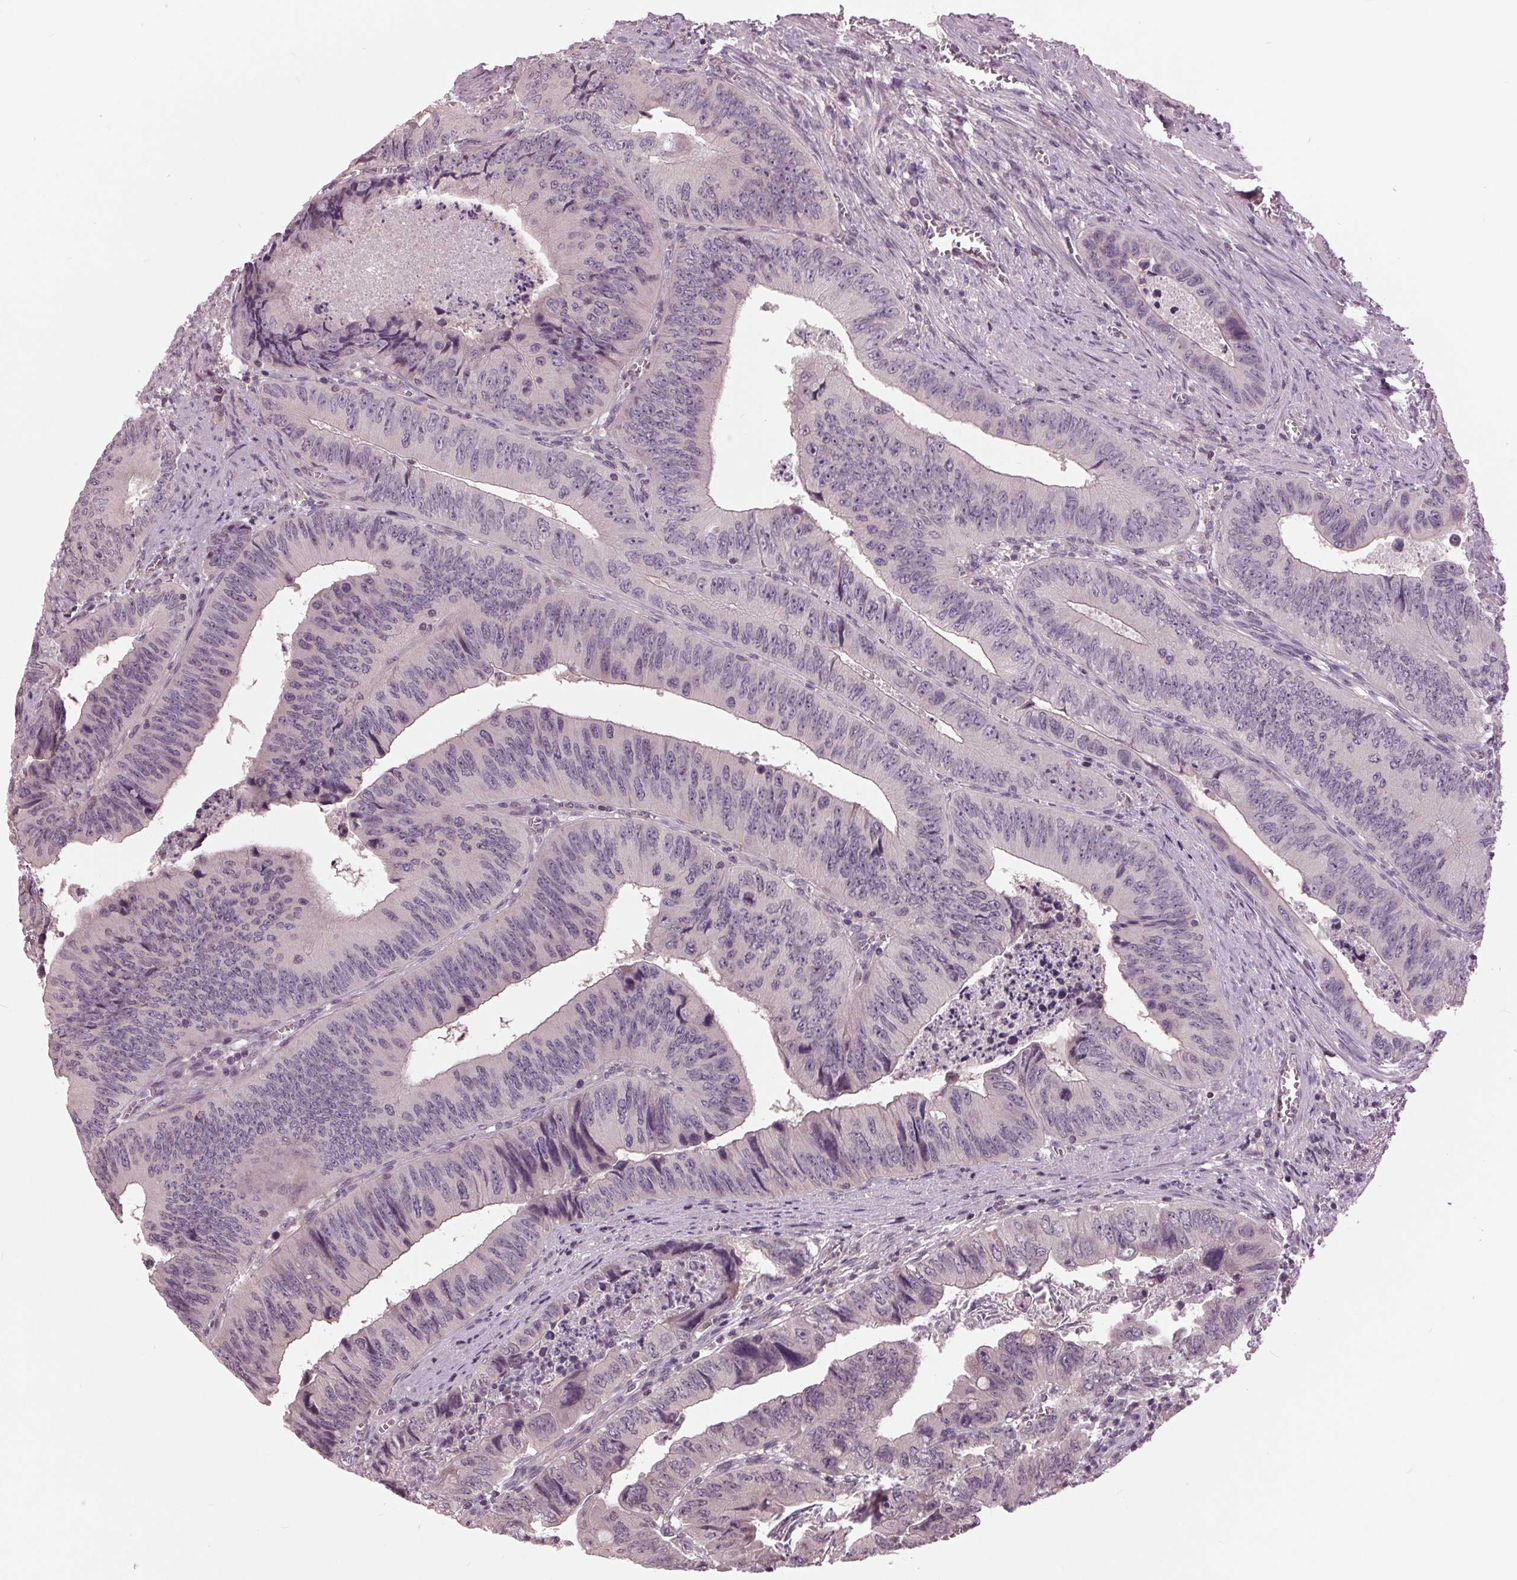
{"staining": {"intensity": "negative", "quantity": "none", "location": "none"}, "tissue": "colorectal cancer", "cell_type": "Tumor cells", "image_type": "cancer", "snomed": [{"axis": "morphology", "description": "Adenocarcinoma, NOS"}, {"axis": "topography", "description": "Colon"}], "caption": "Colorectal cancer (adenocarcinoma) stained for a protein using immunohistochemistry (IHC) reveals no positivity tumor cells.", "gene": "SIGLEC6", "patient": {"sex": "female", "age": 84}}